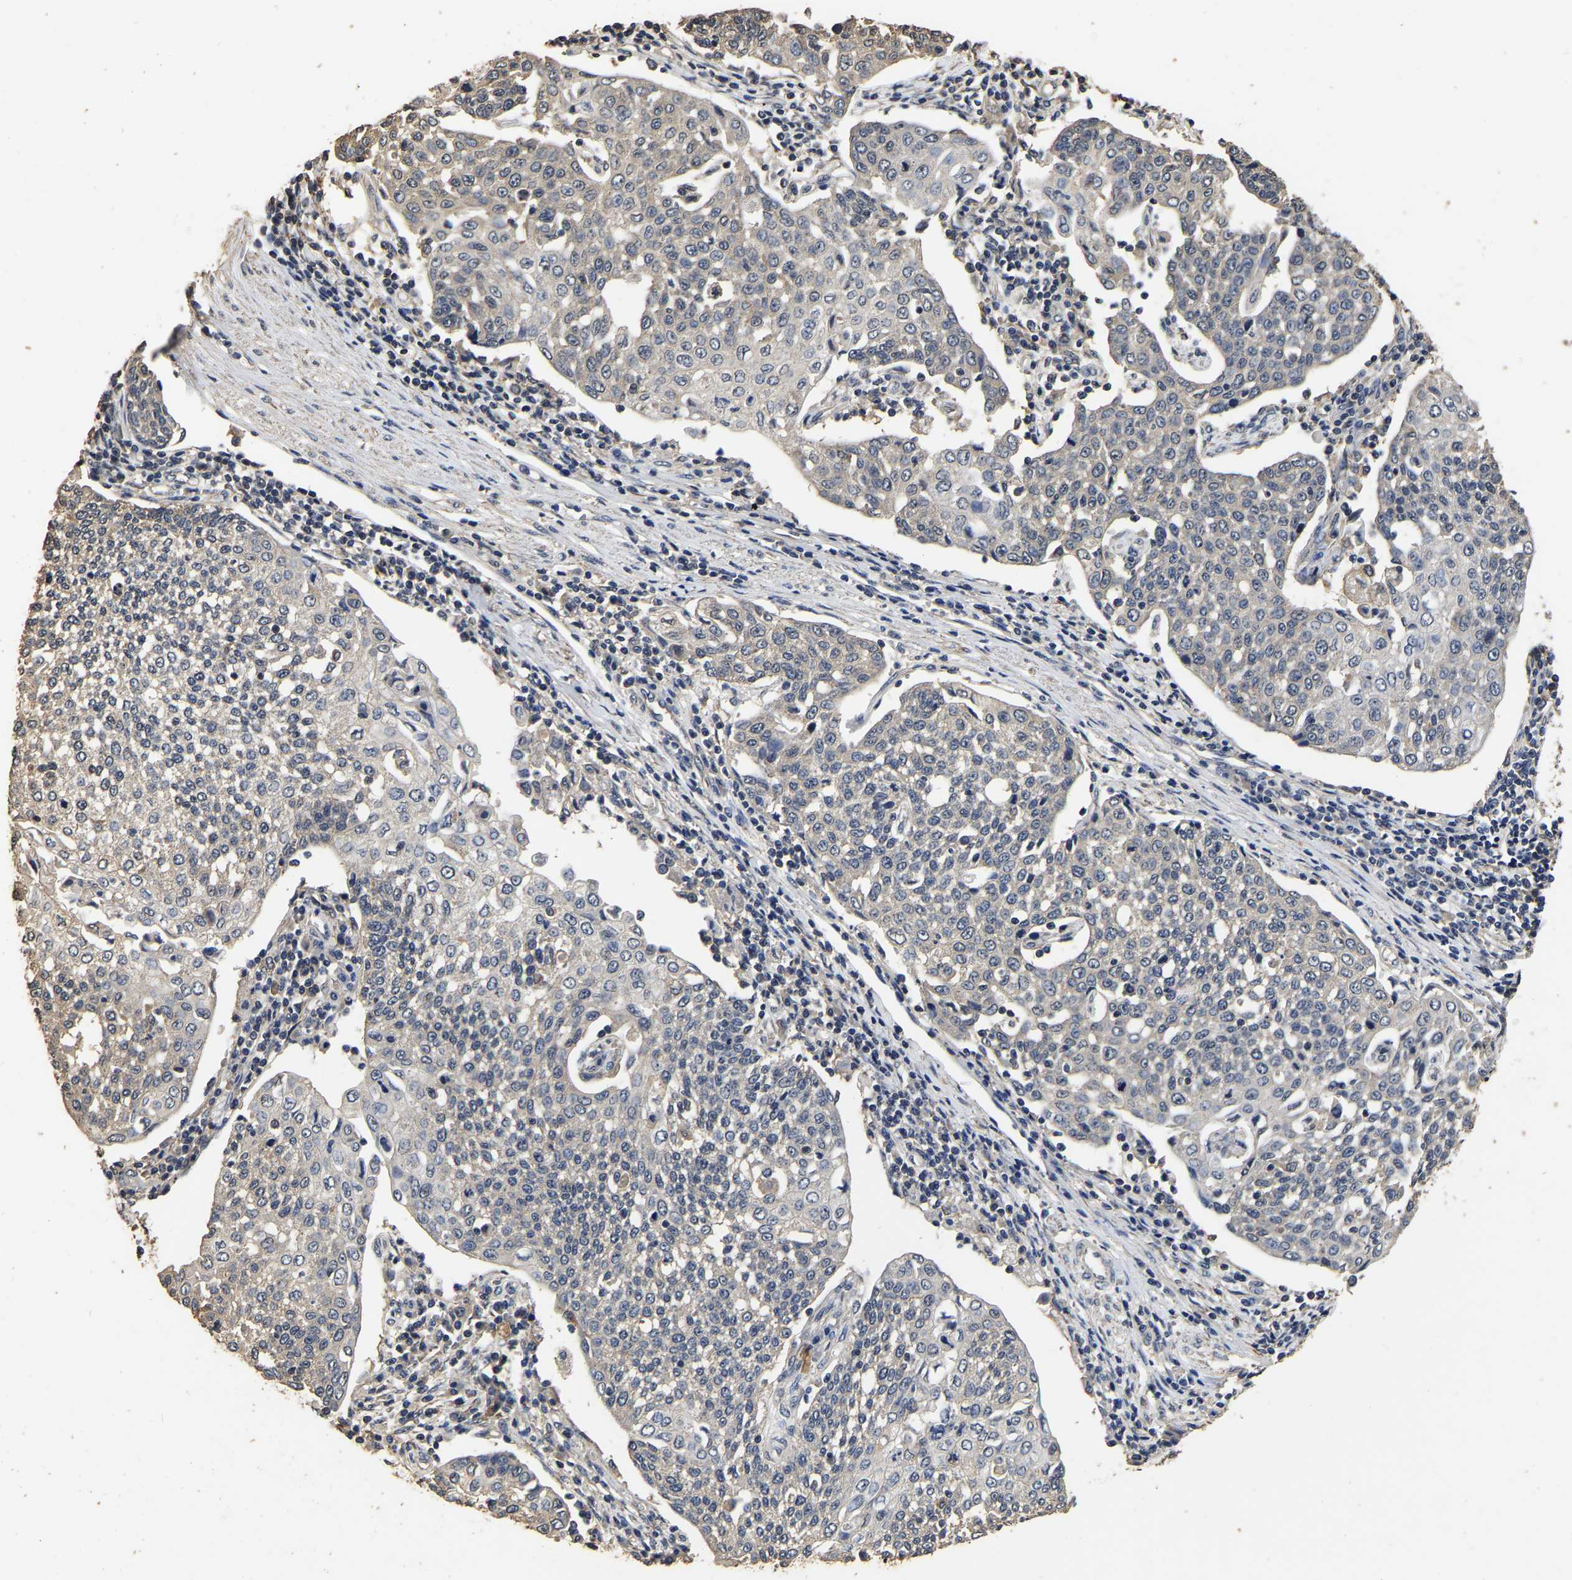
{"staining": {"intensity": "negative", "quantity": "none", "location": "none"}, "tissue": "cervical cancer", "cell_type": "Tumor cells", "image_type": "cancer", "snomed": [{"axis": "morphology", "description": "Squamous cell carcinoma, NOS"}, {"axis": "topography", "description": "Cervix"}], "caption": "The photomicrograph shows no staining of tumor cells in cervical cancer (squamous cell carcinoma).", "gene": "STK32C", "patient": {"sex": "female", "age": 34}}